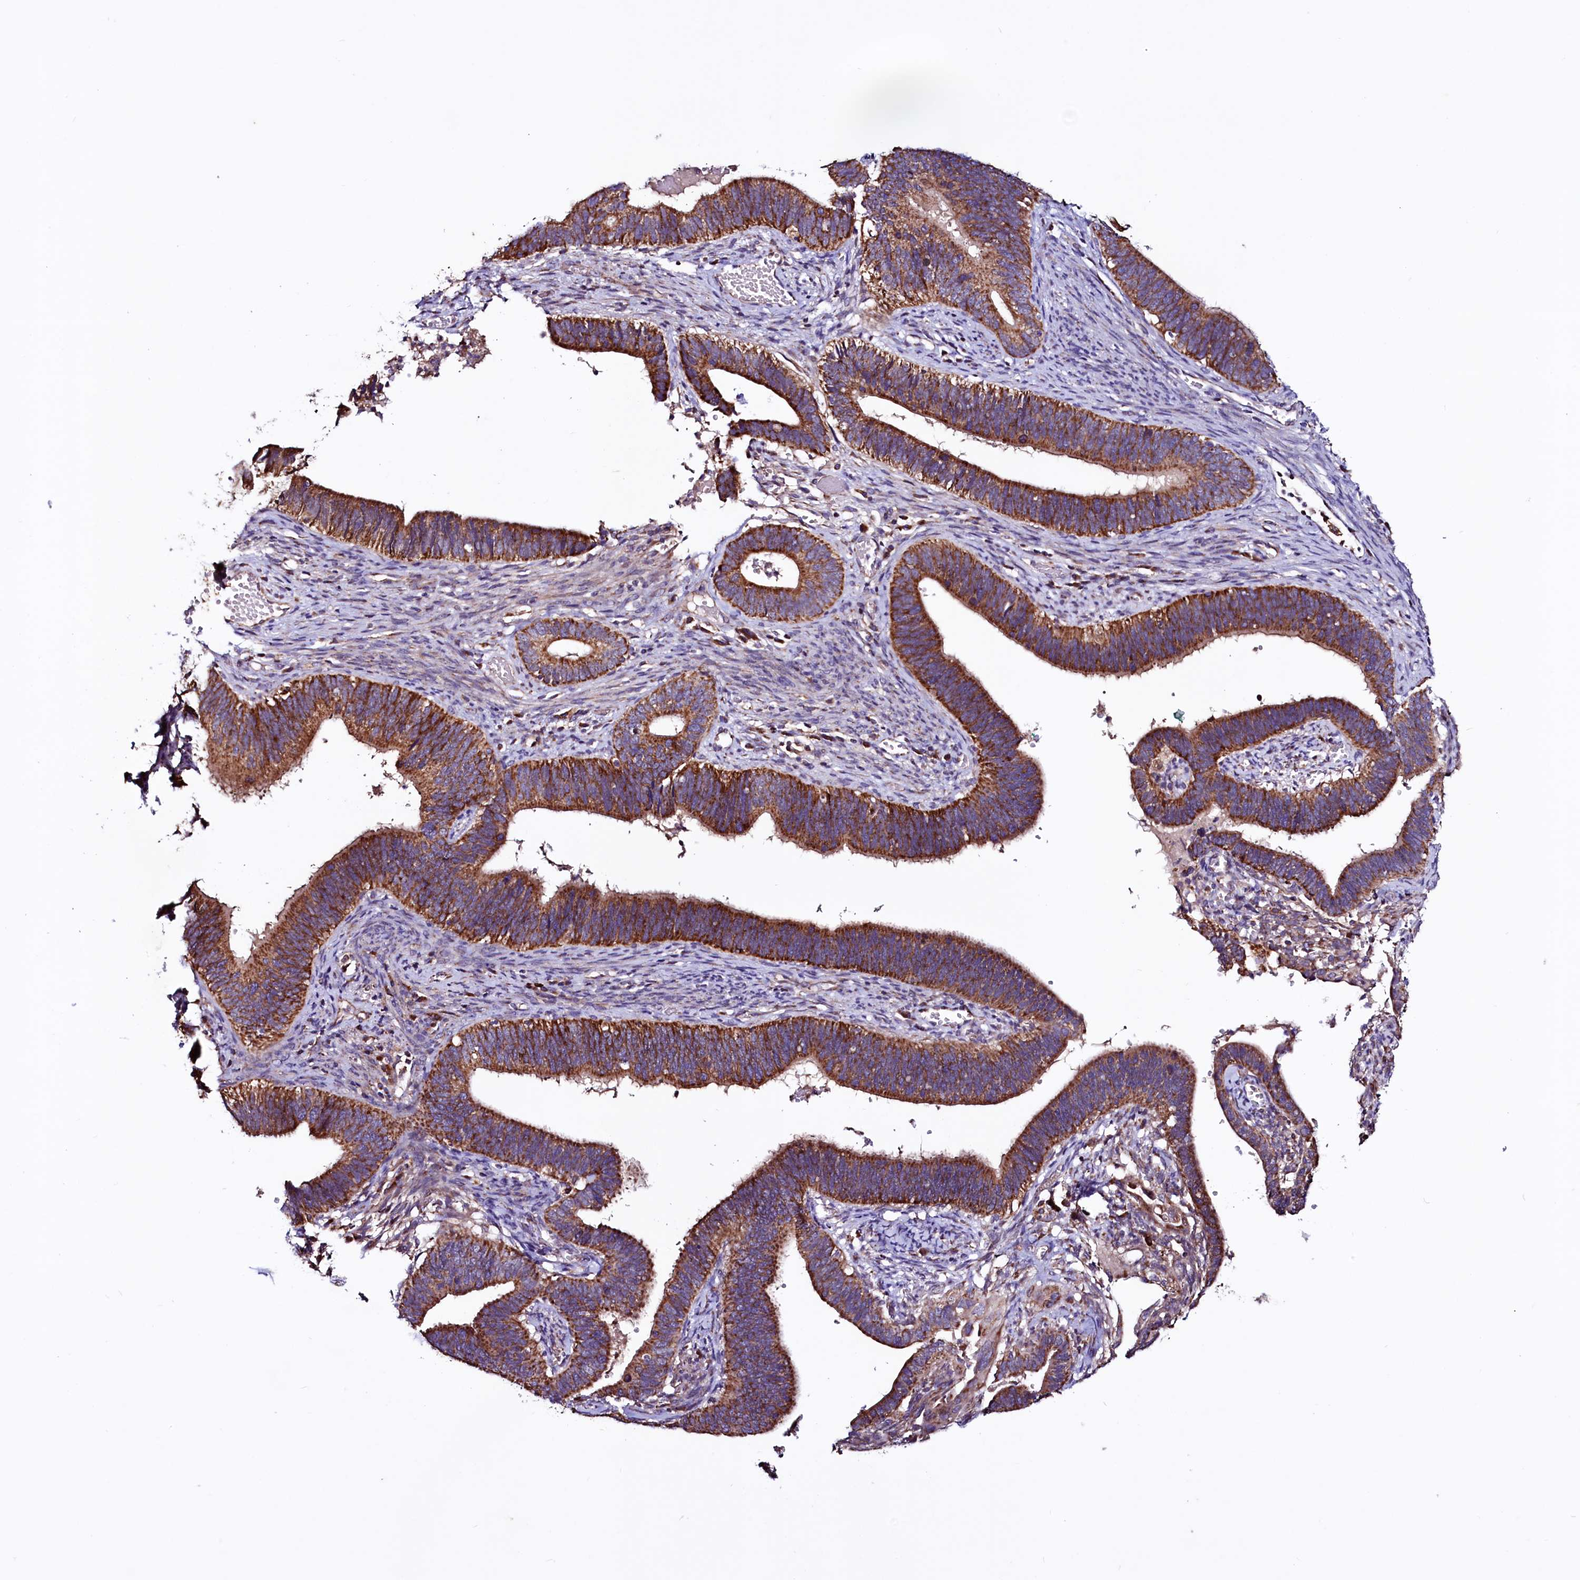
{"staining": {"intensity": "strong", "quantity": ">75%", "location": "cytoplasmic/membranous"}, "tissue": "cervical cancer", "cell_type": "Tumor cells", "image_type": "cancer", "snomed": [{"axis": "morphology", "description": "Adenocarcinoma, NOS"}, {"axis": "topography", "description": "Cervix"}], "caption": "This is an image of immunohistochemistry (IHC) staining of adenocarcinoma (cervical), which shows strong positivity in the cytoplasmic/membranous of tumor cells.", "gene": "STARD5", "patient": {"sex": "female", "age": 42}}